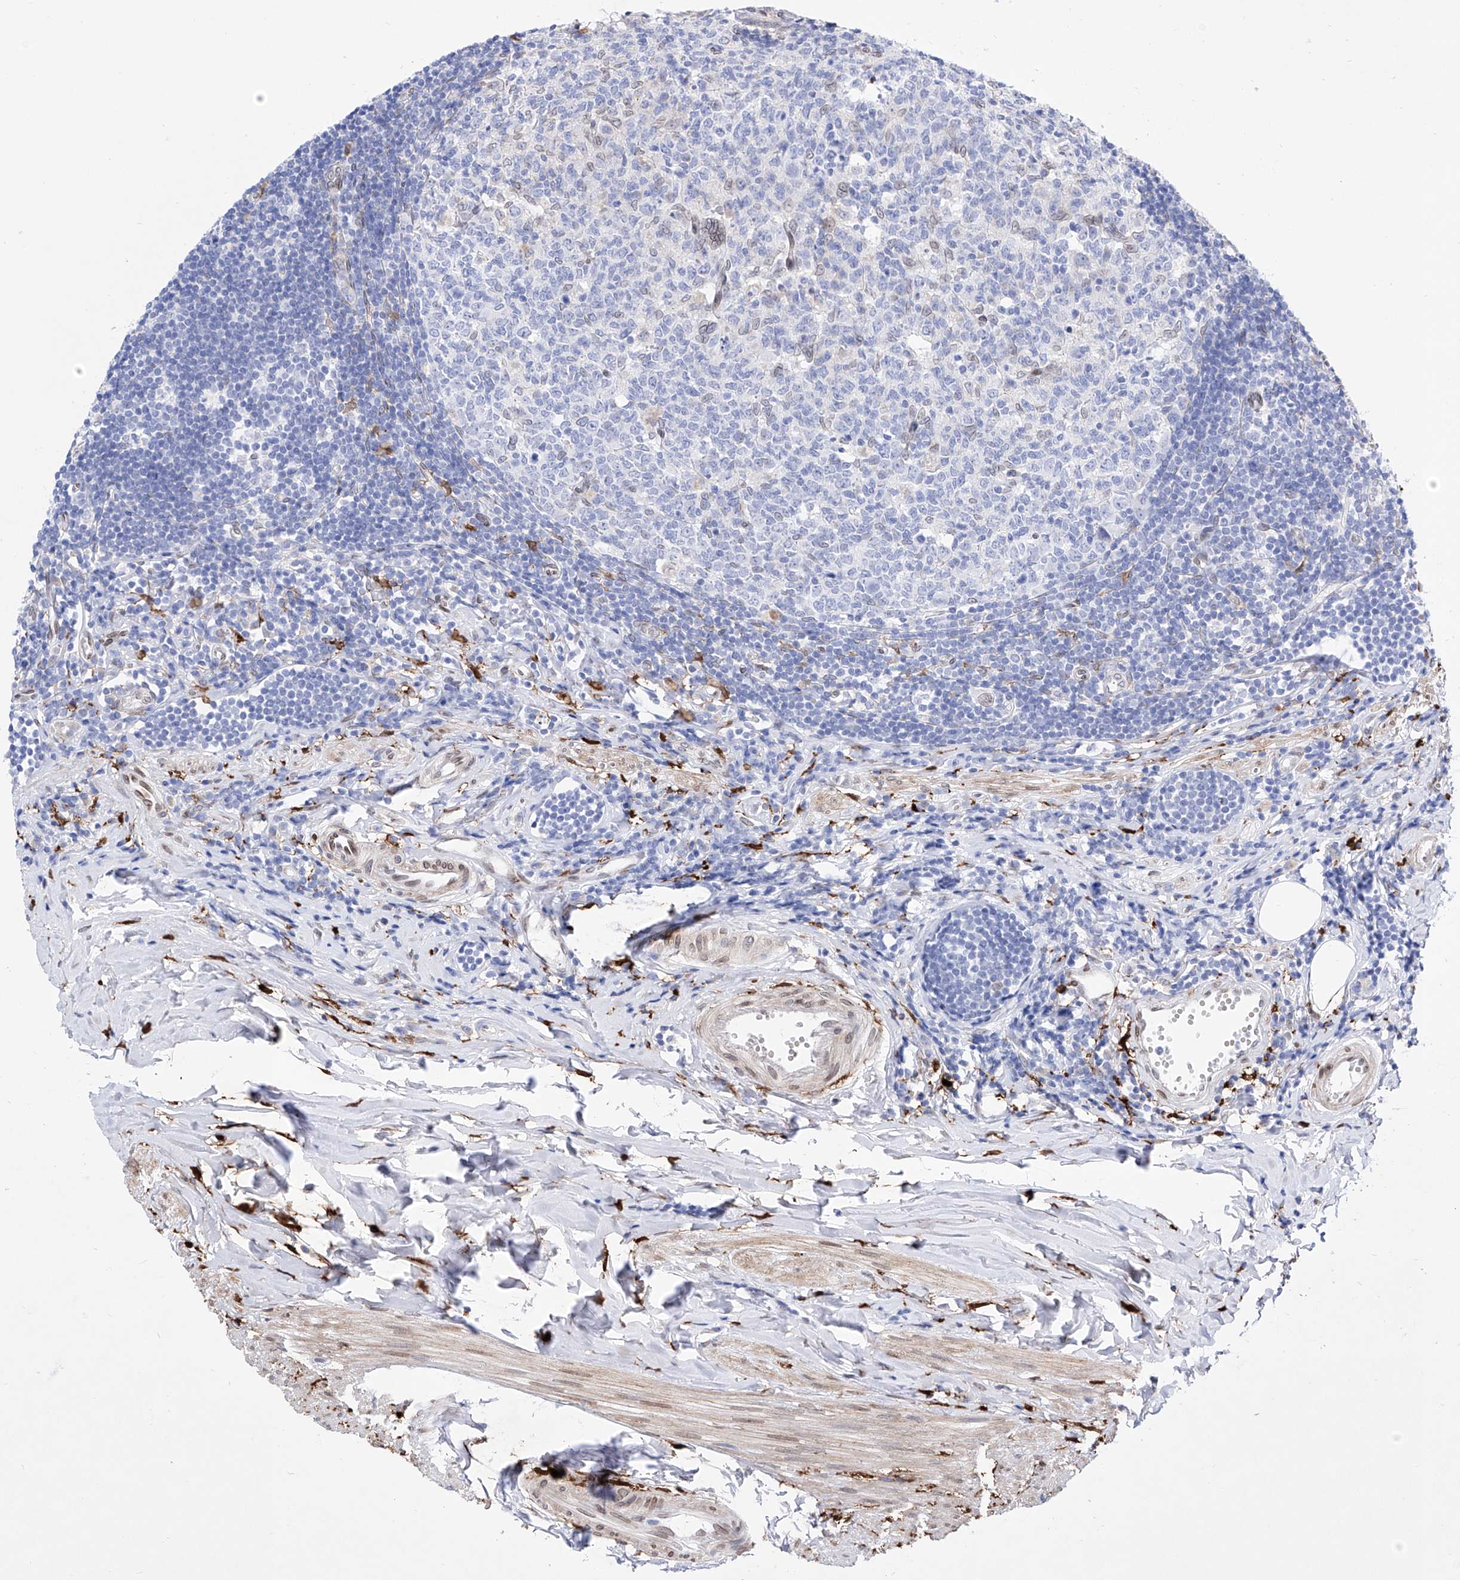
{"staining": {"intensity": "weak", "quantity": "<25%", "location": "cytoplasmic/membranous"}, "tissue": "appendix", "cell_type": "Glandular cells", "image_type": "normal", "snomed": [{"axis": "morphology", "description": "Normal tissue, NOS"}, {"axis": "topography", "description": "Appendix"}], "caption": "Protein analysis of benign appendix exhibits no significant expression in glandular cells. (Brightfield microscopy of DAB IHC at high magnification).", "gene": "LCLAT1", "patient": {"sex": "female", "age": 54}}